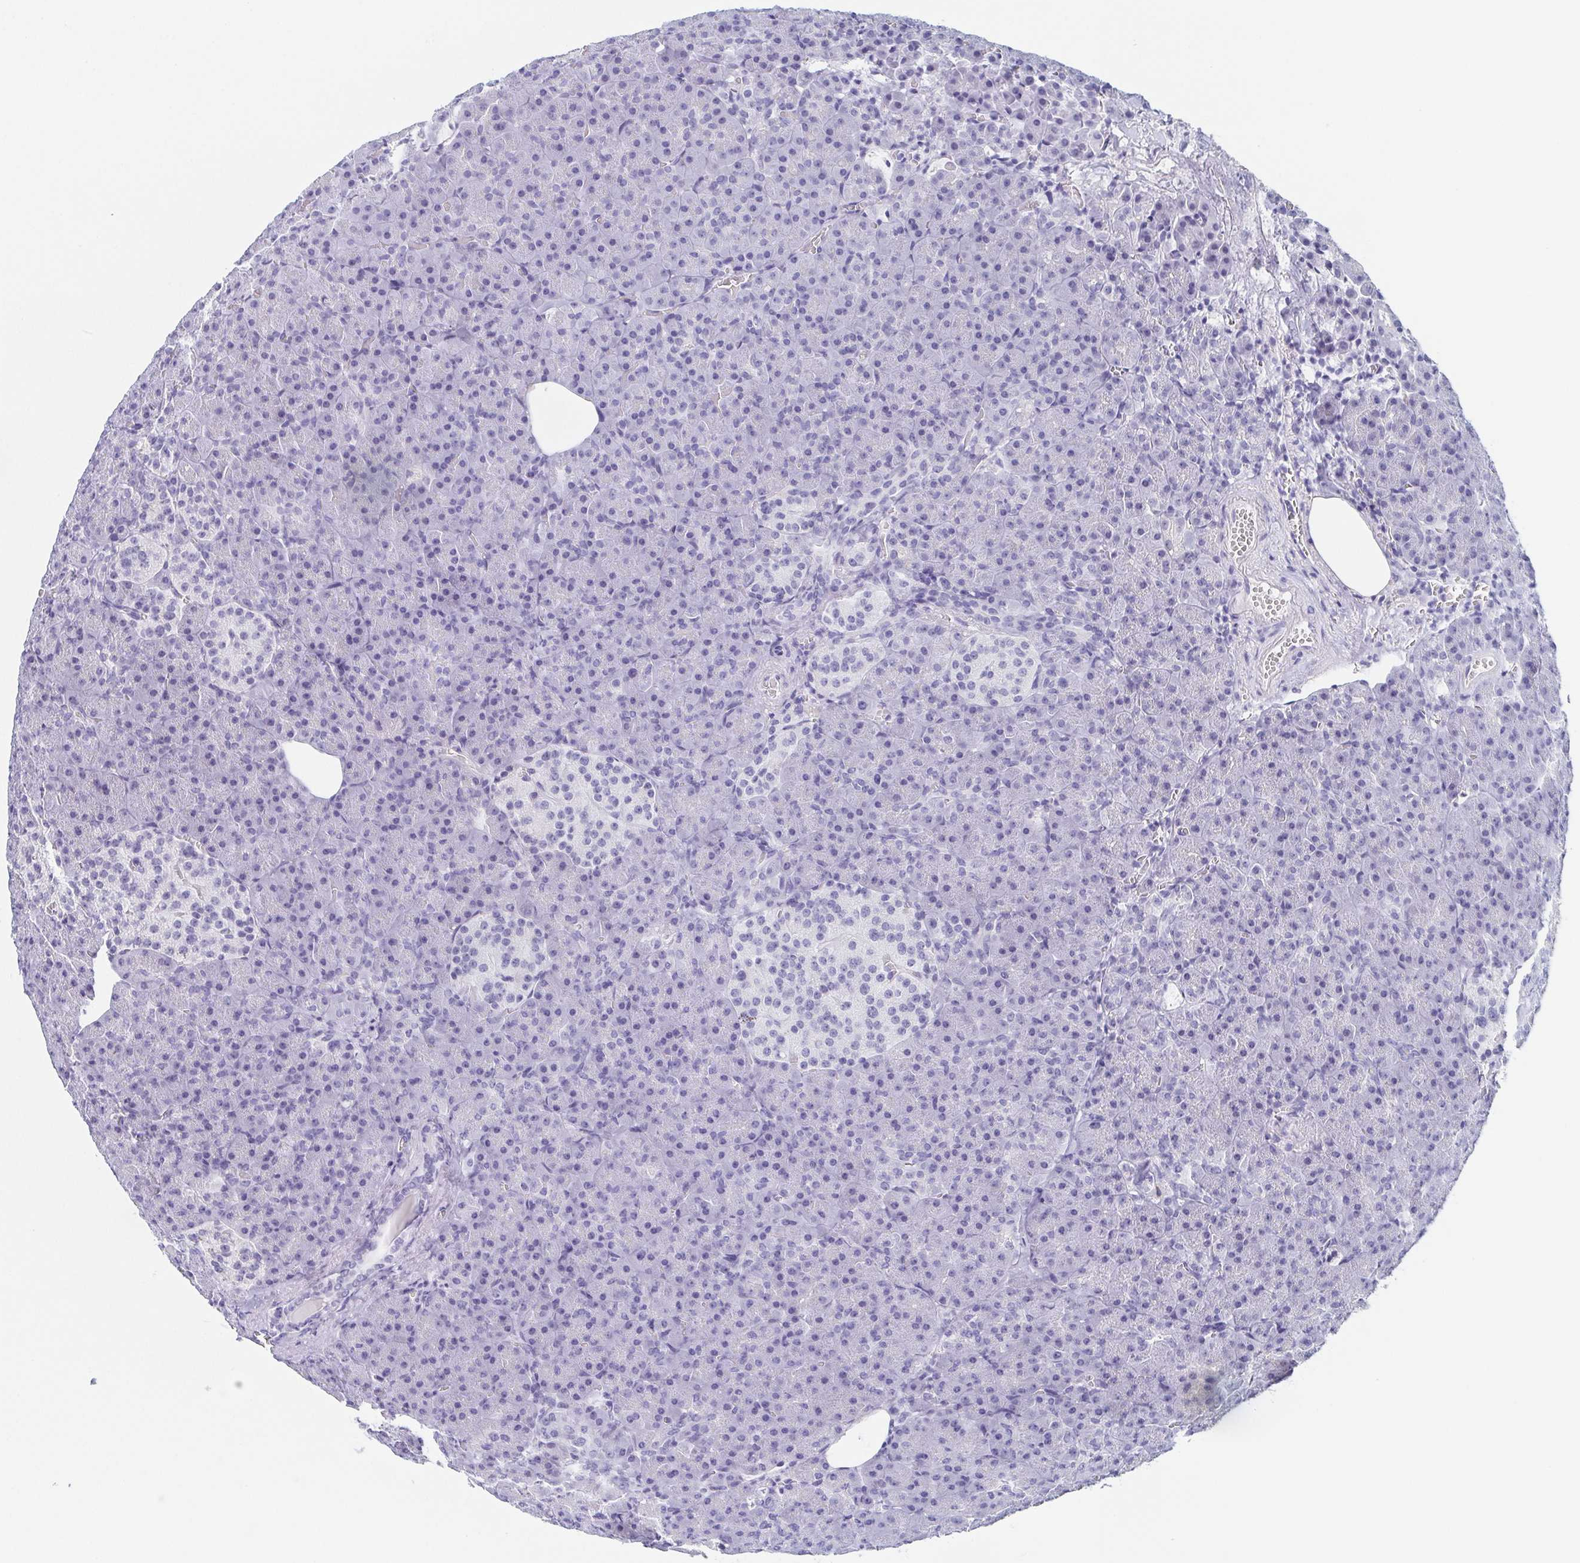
{"staining": {"intensity": "negative", "quantity": "none", "location": "none"}, "tissue": "pancreas", "cell_type": "Exocrine glandular cells", "image_type": "normal", "snomed": [{"axis": "morphology", "description": "Normal tissue, NOS"}, {"axis": "topography", "description": "Pancreas"}], "caption": "Immunohistochemistry (IHC) histopathology image of normal pancreas: pancreas stained with DAB displays no significant protein positivity in exocrine glandular cells.", "gene": "REG4", "patient": {"sex": "female", "age": 74}}